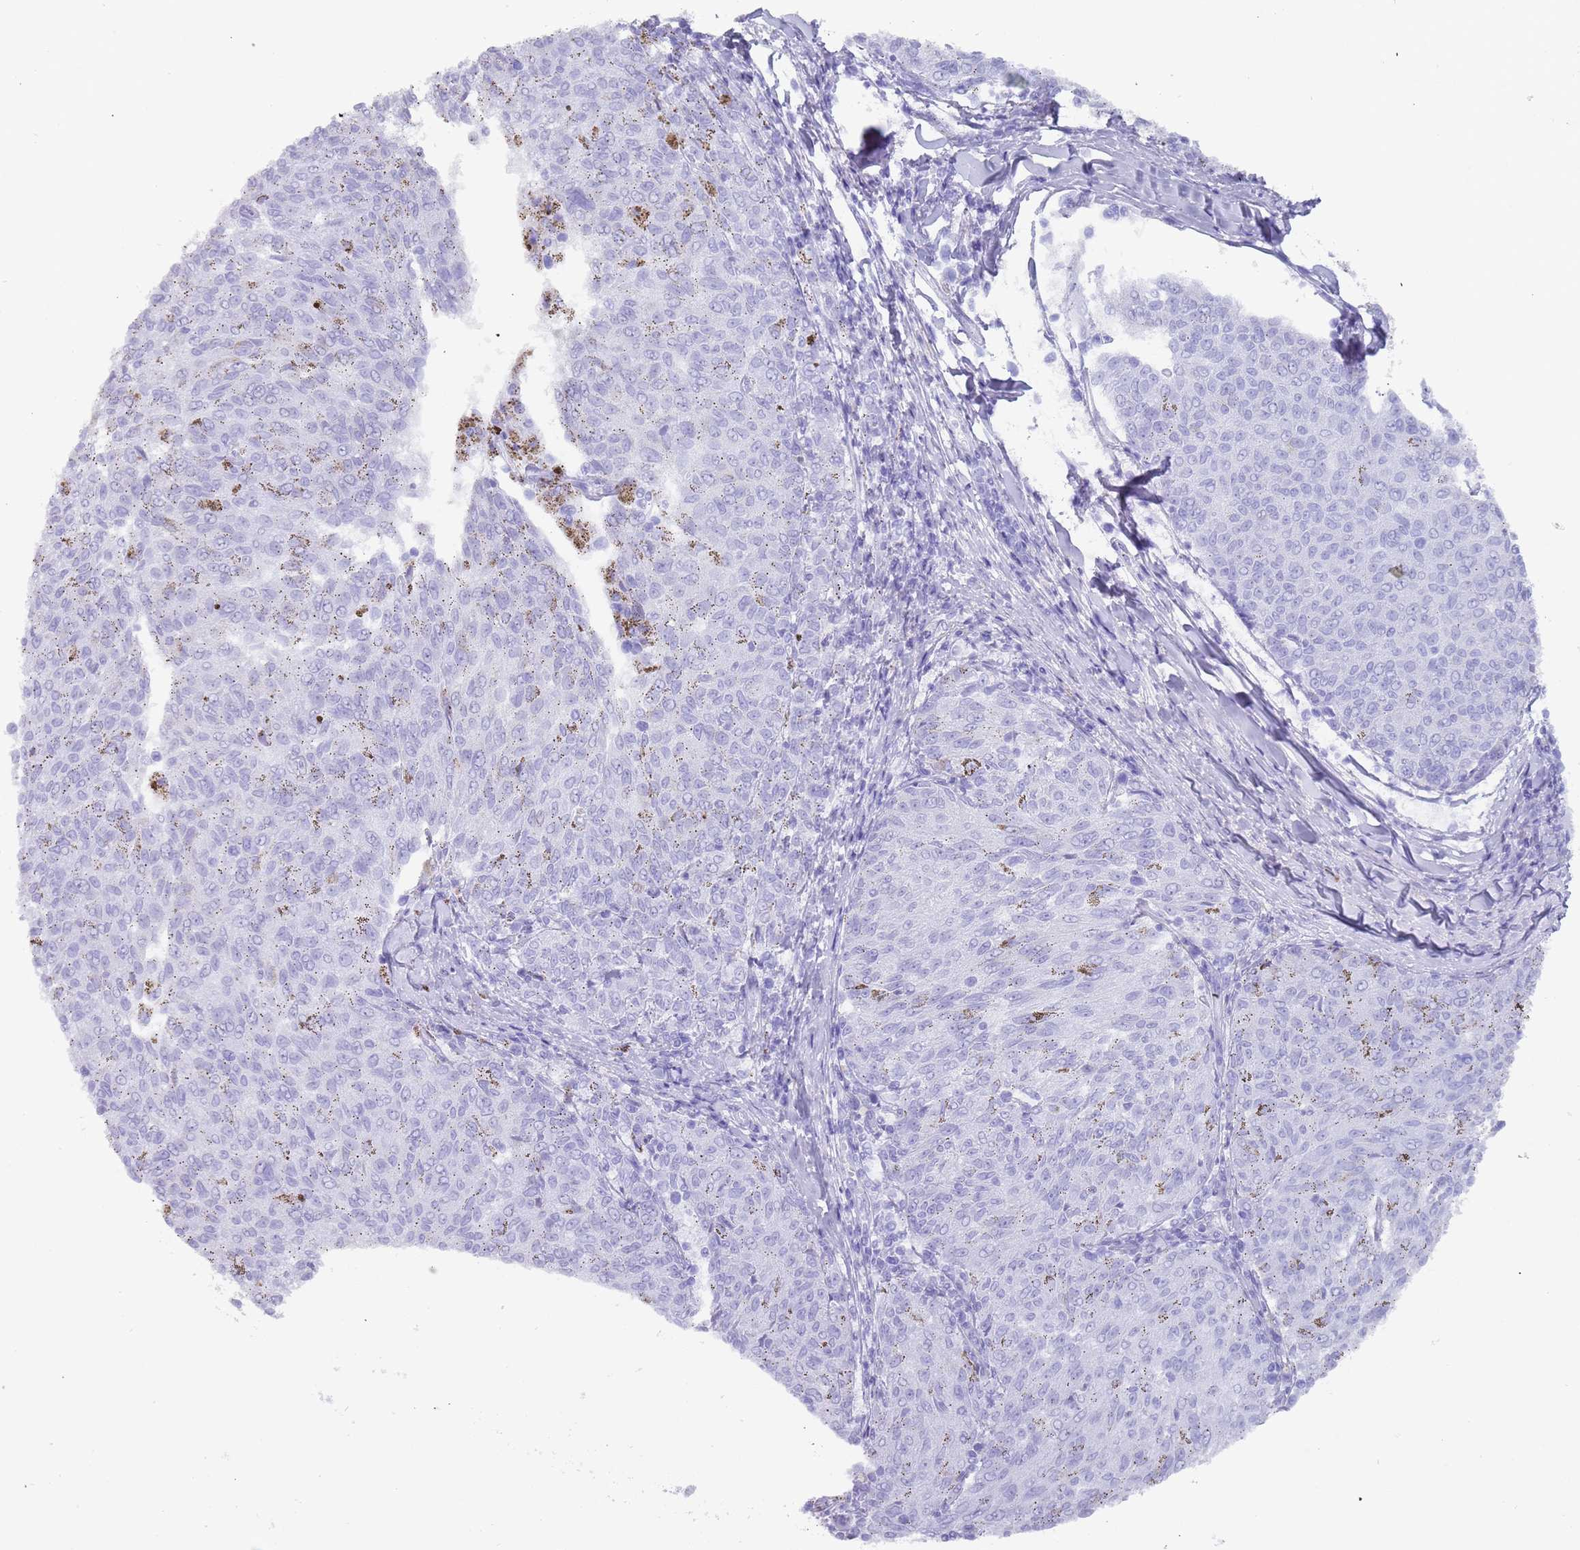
{"staining": {"intensity": "negative", "quantity": "none", "location": "none"}, "tissue": "melanoma", "cell_type": "Tumor cells", "image_type": "cancer", "snomed": [{"axis": "morphology", "description": "Malignant melanoma, NOS"}, {"axis": "topography", "description": "Skin"}], "caption": "The immunohistochemistry image has no significant staining in tumor cells of melanoma tissue. Brightfield microscopy of immunohistochemistry (IHC) stained with DAB (3,3'-diaminobenzidine) (brown) and hematoxylin (blue), captured at high magnification.", "gene": "MYADML2", "patient": {"sex": "female", "age": 72}}